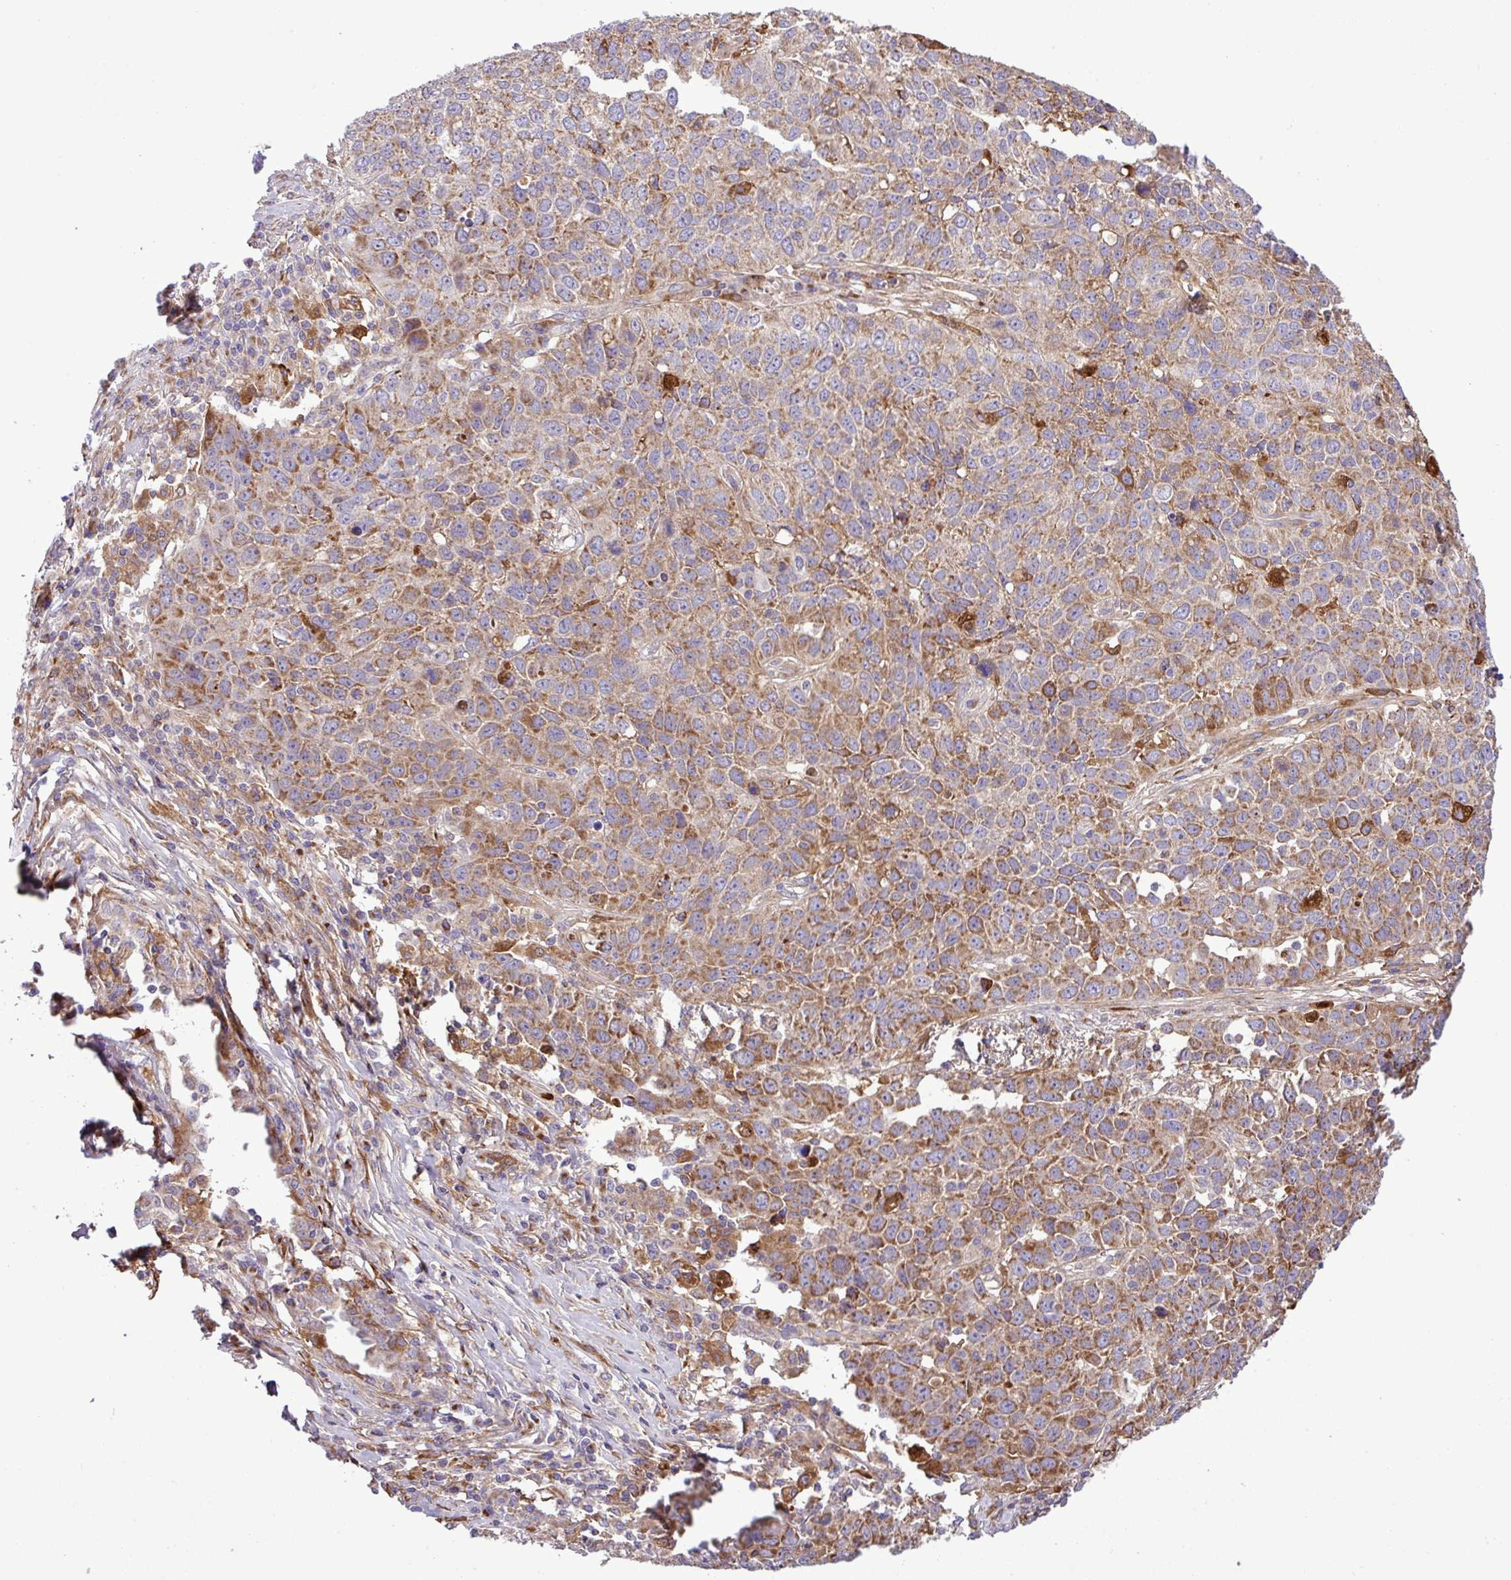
{"staining": {"intensity": "moderate", "quantity": ">75%", "location": "cytoplasmic/membranous"}, "tissue": "lung cancer", "cell_type": "Tumor cells", "image_type": "cancer", "snomed": [{"axis": "morphology", "description": "Squamous cell carcinoma, NOS"}, {"axis": "topography", "description": "Lung"}], "caption": "Immunohistochemistry (IHC) of lung cancer (squamous cell carcinoma) demonstrates medium levels of moderate cytoplasmic/membranous staining in approximately >75% of tumor cells. (DAB (3,3'-diaminobenzidine) IHC, brown staining for protein, blue staining for nuclei).", "gene": "CWH43", "patient": {"sex": "male", "age": 76}}